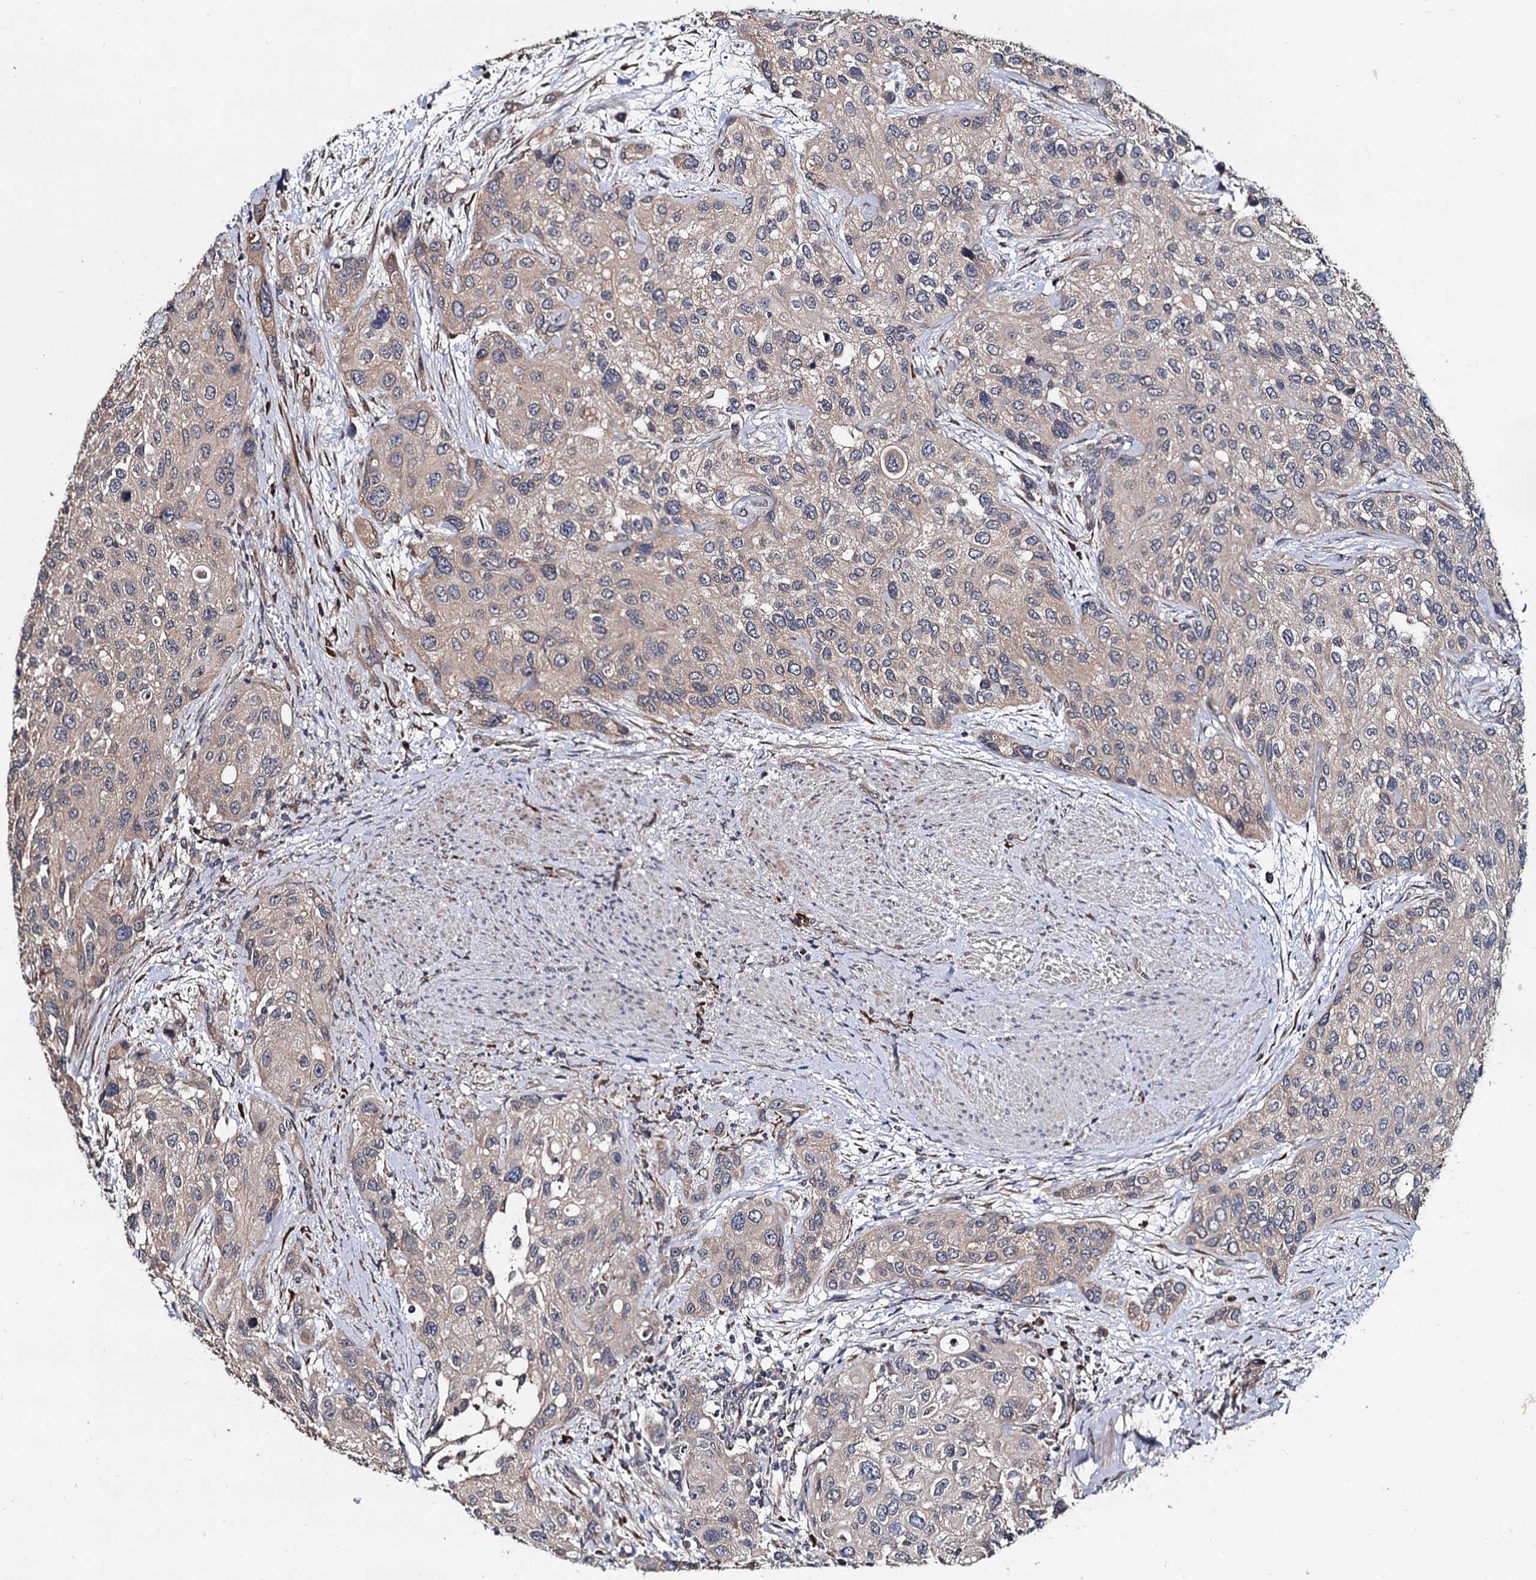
{"staining": {"intensity": "weak", "quantity": "25%-75%", "location": "cytoplasmic/membranous"}, "tissue": "urothelial cancer", "cell_type": "Tumor cells", "image_type": "cancer", "snomed": [{"axis": "morphology", "description": "Normal tissue, NOS"}, {"axis": "morphology", "description": "Urothelial carcinoma, High grade"}, {"axis": "topography", "description": "Vascular tissue"}, {"axis": "topography", "description": "Urinary bladder"}], "caption": "Immunohistochemistry (DAB) staining of human high-grade urothelial carcinoma demonstrates weak cytoplasmic/membranous protein staining in about 25%-75% of tumor cells.", "gene": "WWC3", "patient": {"sex": "female", "age": 56}}